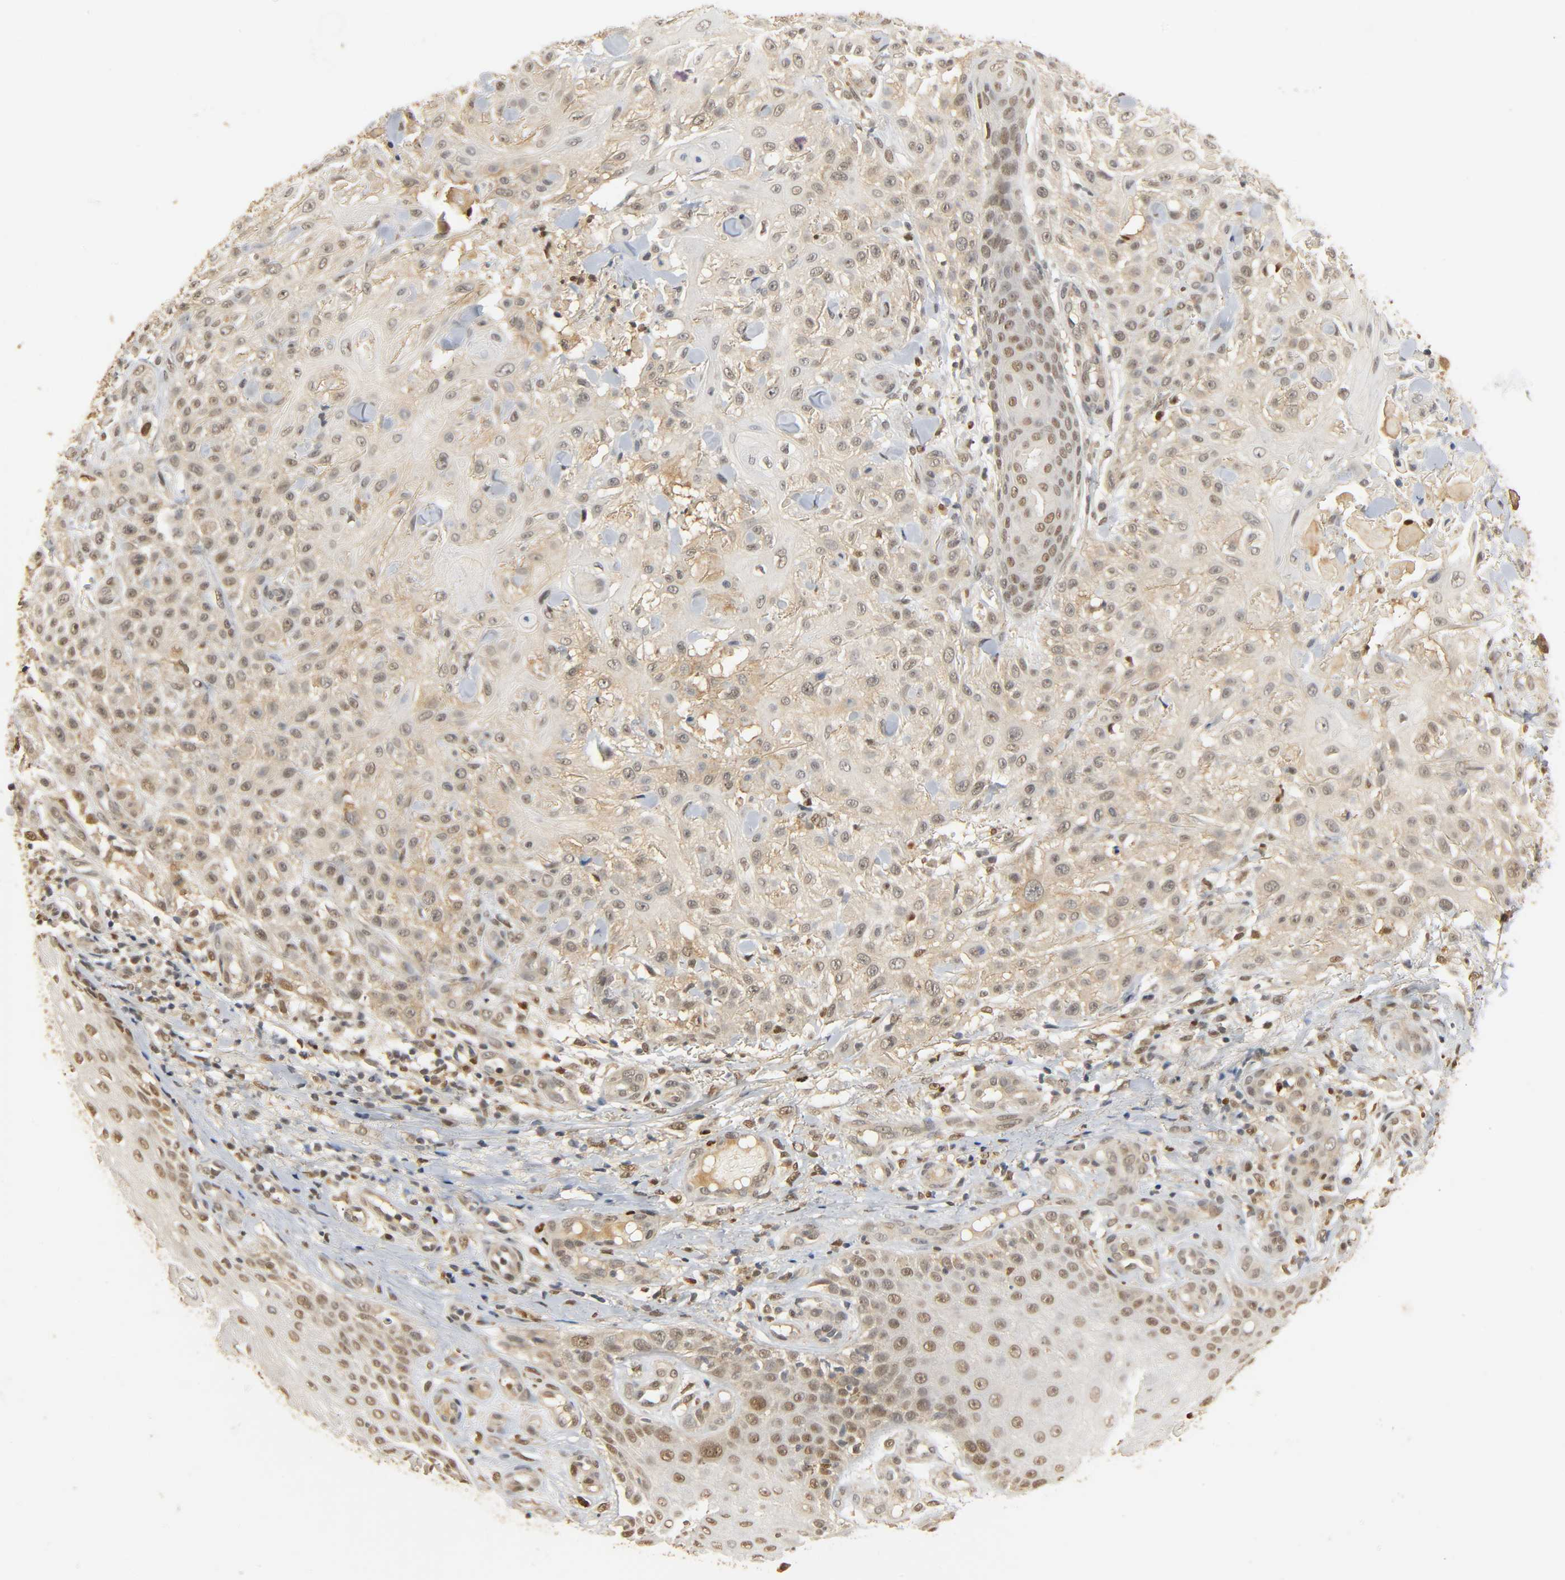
{"staining": {"intensity": "weak", "quantity": "25%-75%", "location": "cytoplasmic/membranous"}, "tissue": "skin cancer", "cell_type": "Tumor cells", "image_type": "cancer", "snomed": [{"axis": "morphology", "description": "Squamous cell carcinoma, NOS"}, {"axis": "topography", "description": "Skin"}], "caption": "An image showing weak cytoplasmic/membranous staining in approximately 25%-75% of tumor cells in squamous cell carcinoma (skin), as visualized by brown immunohistochemical staining.", "gene": "ZFPM2", "patient": {"sex": "female", "age": 42}}